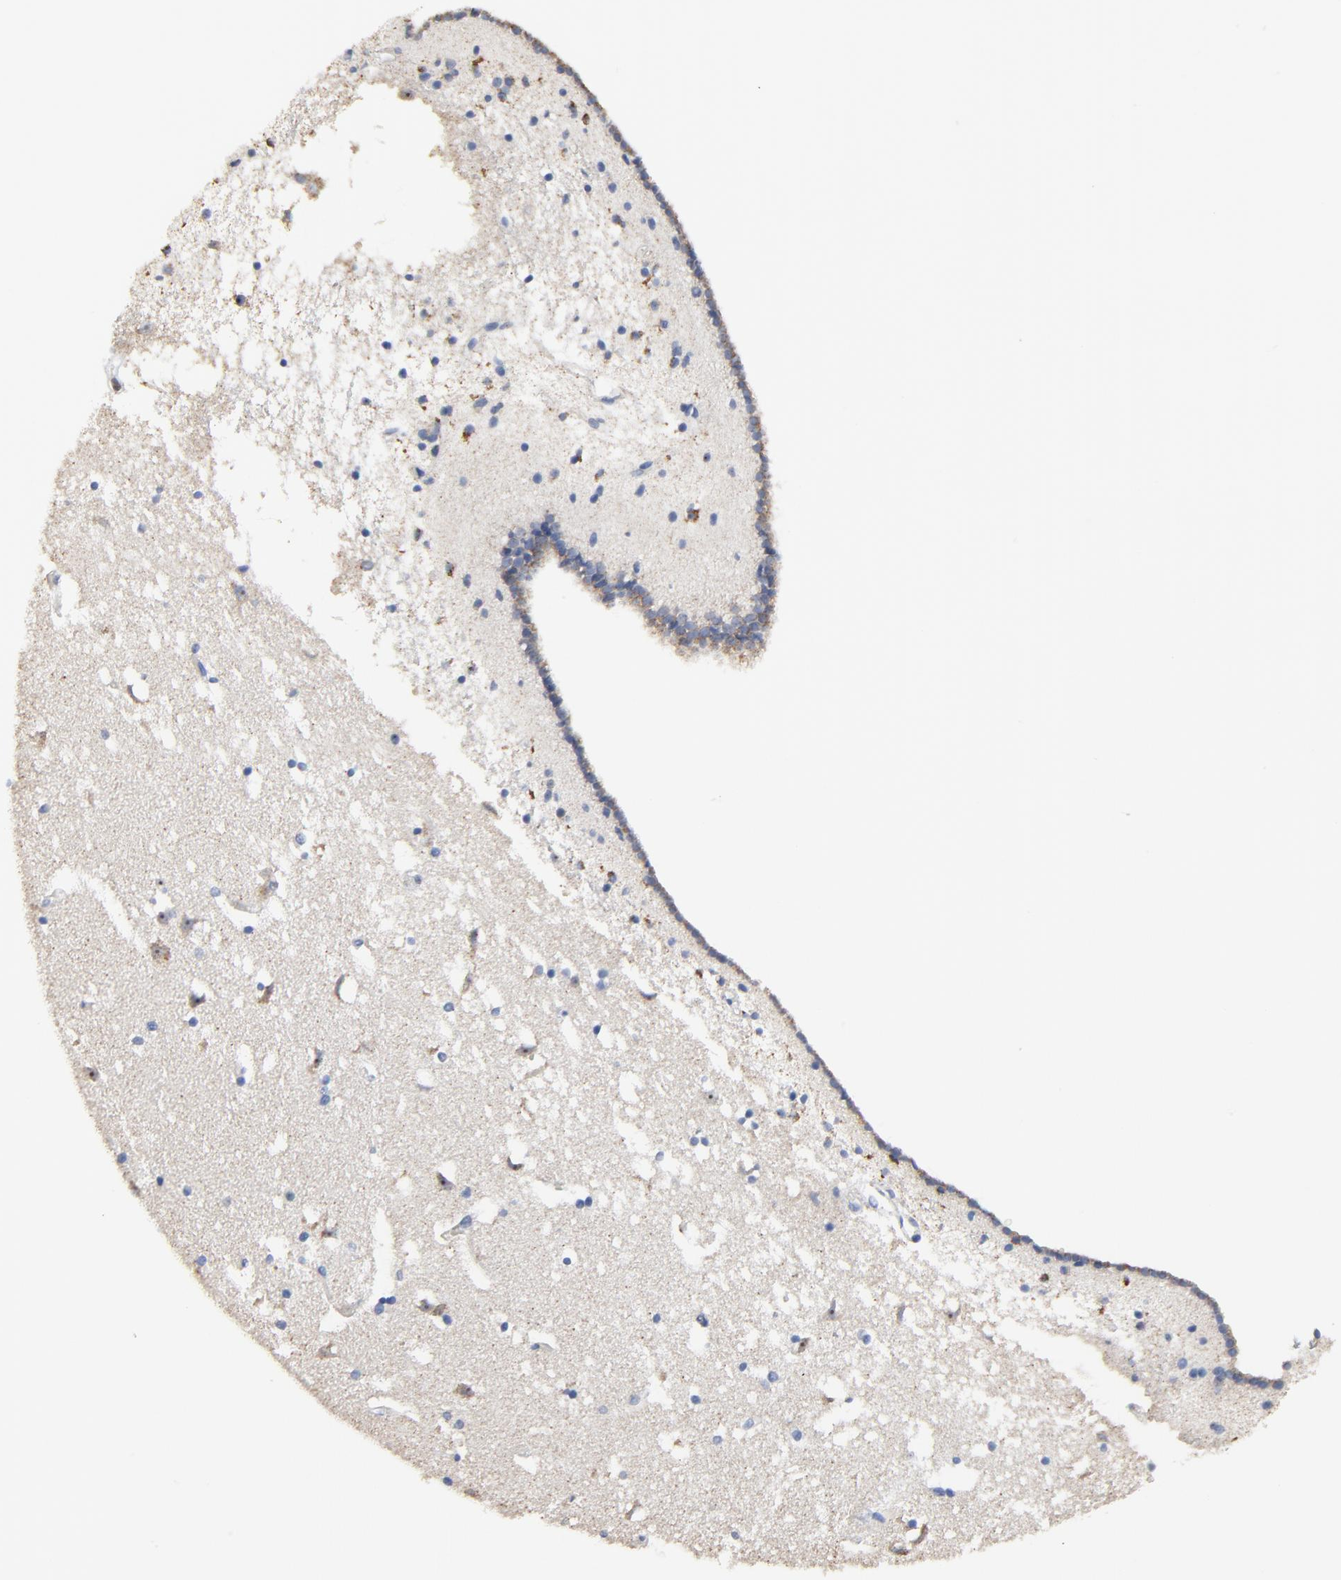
{"staining": {"intensity": "negative", "quantity": "none", "location": "none"}, "tissue": "caudate", "cell_type": "Glial cells", "image_type": "normal", "snomed": [{"axis": "morphology", "description": "Normal tissue, NOS"}, {"axis": "topography", "description": "Lateral ventricle wall"}], "caption": "Protein analysis of unremarkable caudate exhibits no significant positivity in glial cells. Nuclei are stained in blue.", "gene": "DHRSX", "patient": {"sex": "male", "age": 45}}